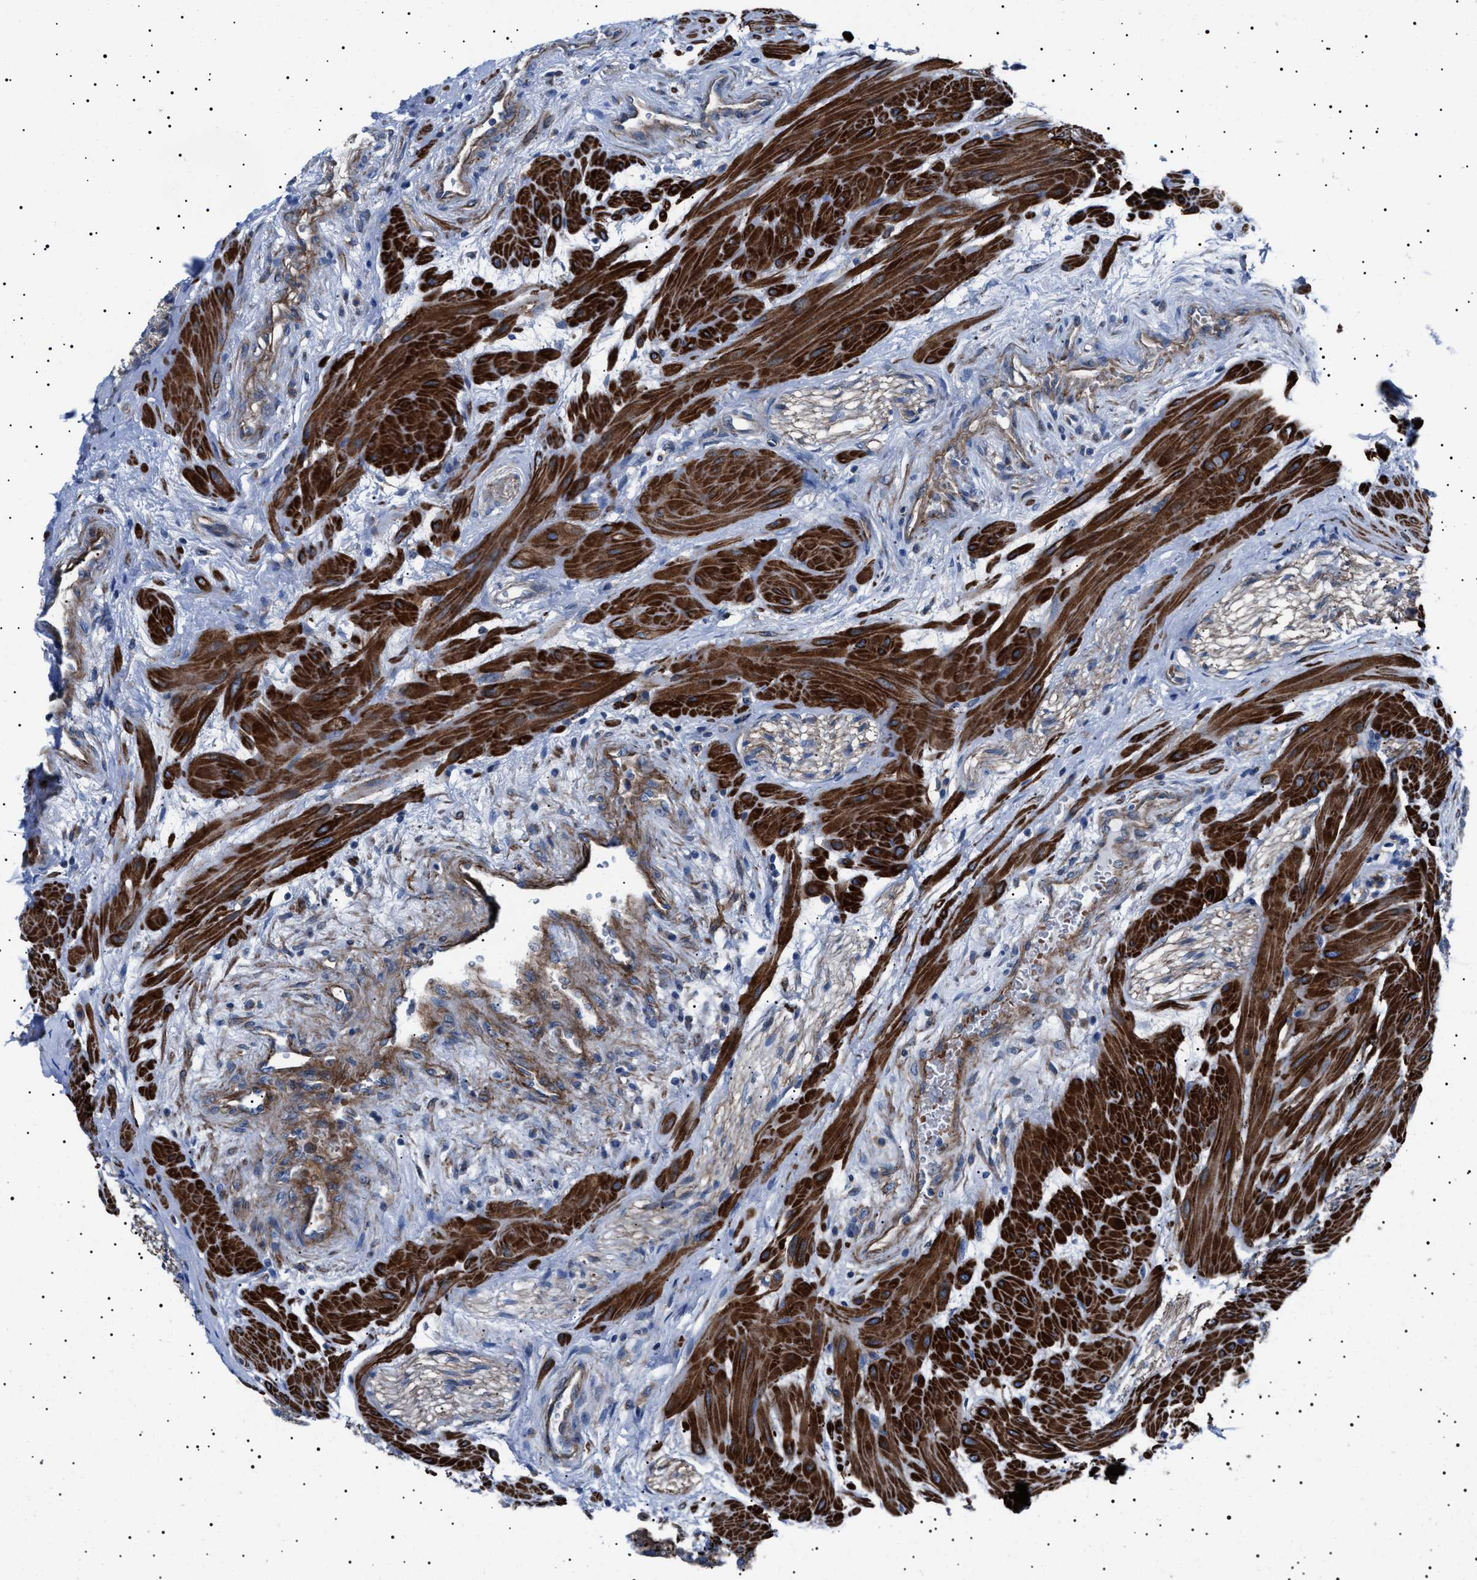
{"staining": {"intensity": "moderate", "quantity": "25%-75%", "location": "cytoplasmic/membranous"}, "tissue": "seminal vesicle", "cell_type": "Glandular cells", "image_type": "normal", "snomed": [{"axis": "morphology", "description": "Normal tissue, NOS"}, {"axis": "topography", "description": "Prostate"}, {"axis": "topography", "description": "Seminal veicle"}], "caption": "The histopathology image displays a brown stain indicating the presence of a protein in the cytoplasmic/membranous of glandular cells in seminal vesicle.", "gene": "NEU1", "patient": {"sex": "male", "age": 60}}